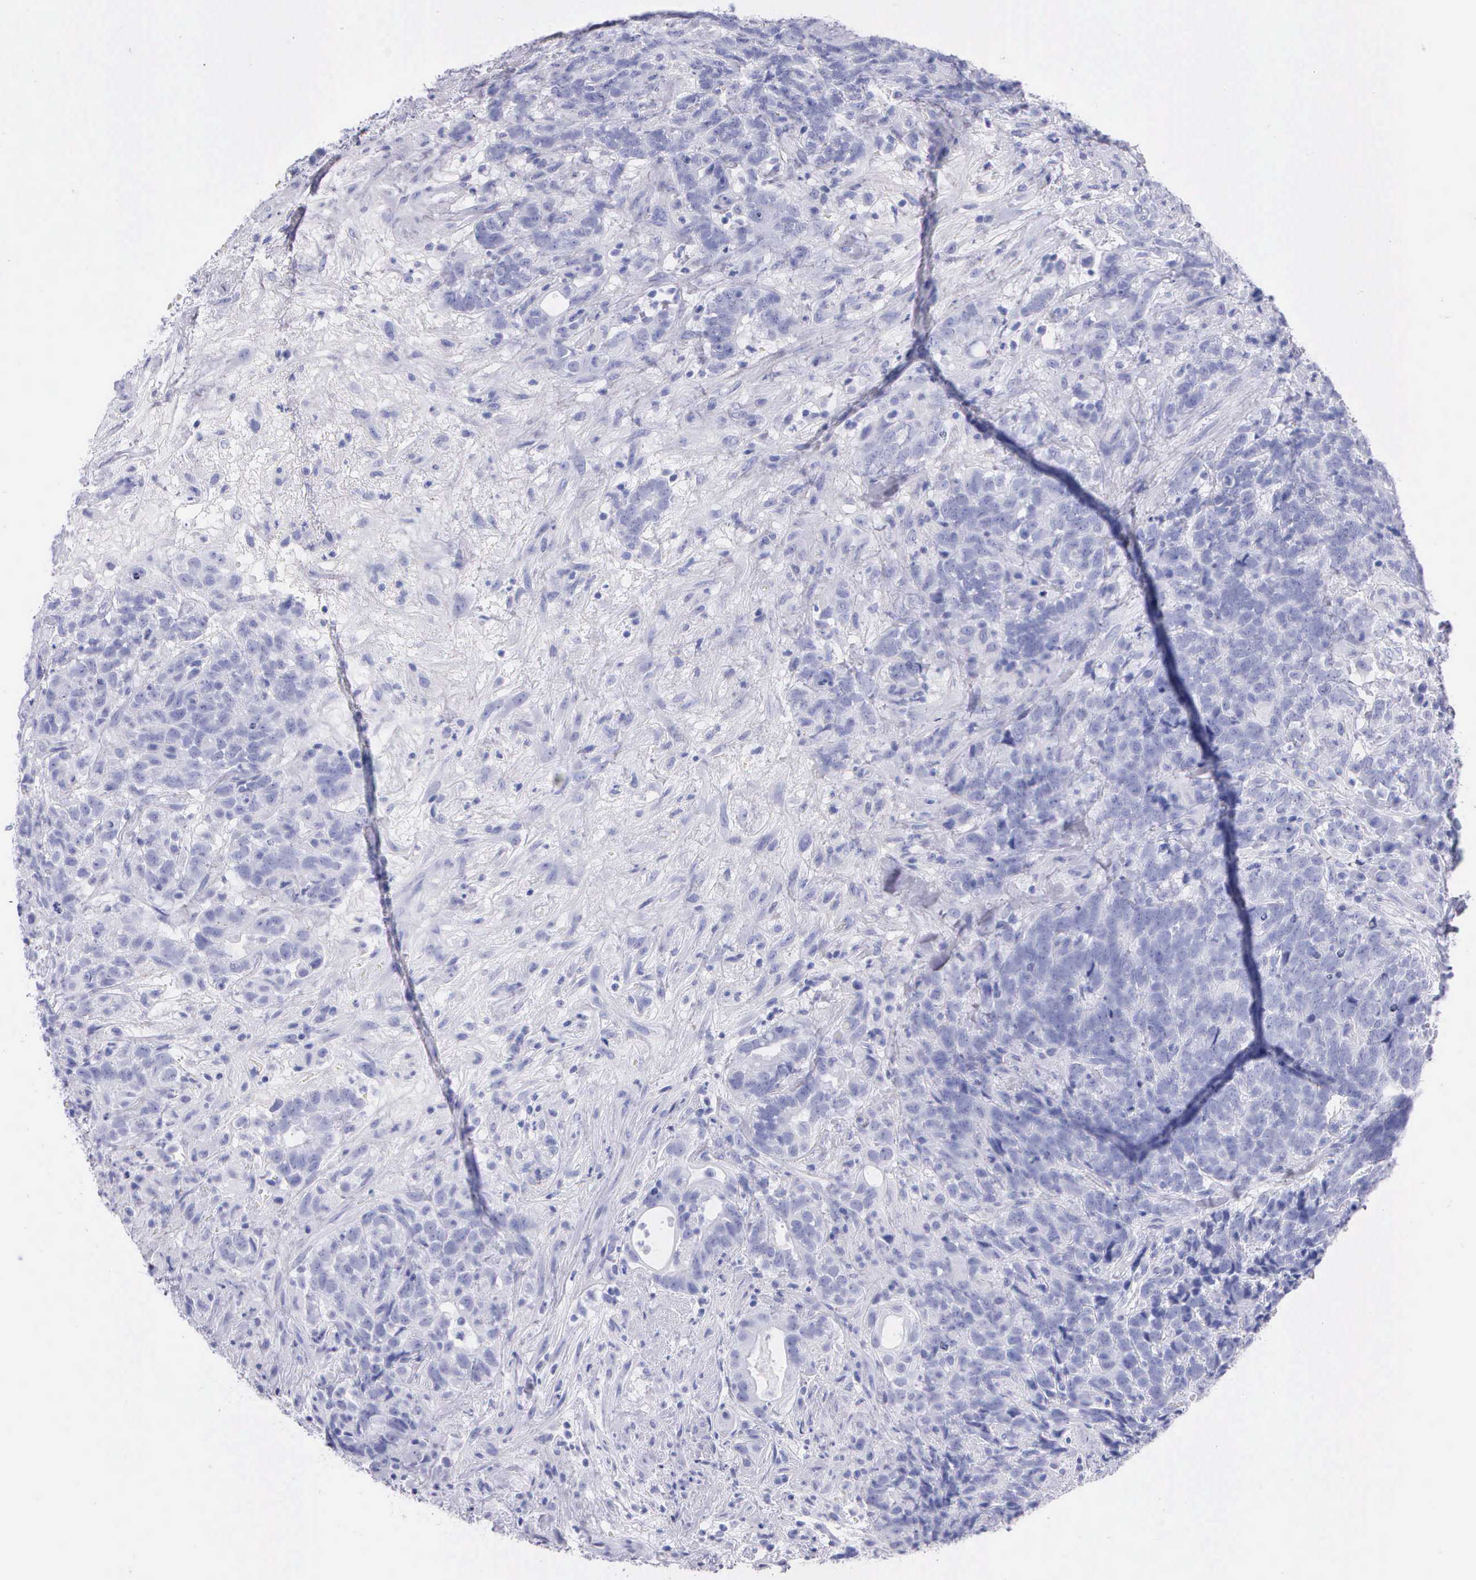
{"staining": {"intensity": "negative", "quantity": "none", "location": "none"}, "tissue": "testis cancer", "cell_type": "Tumor cells", "image_type": "cancer", "snomed": [{"axis": "morphology", "description": "Carcinoma, Embryonal, NOS"}, {"axis": "topography", "description": "Testis"}], "caption": "Tumor cells show no significant positivity in embryonal carcinoma (testis). (DAB (3,3'-diaminobenzidine) IHC, high magnification).", "gene": "KLK3", "patient": {"sex": "male", "age": 26}}